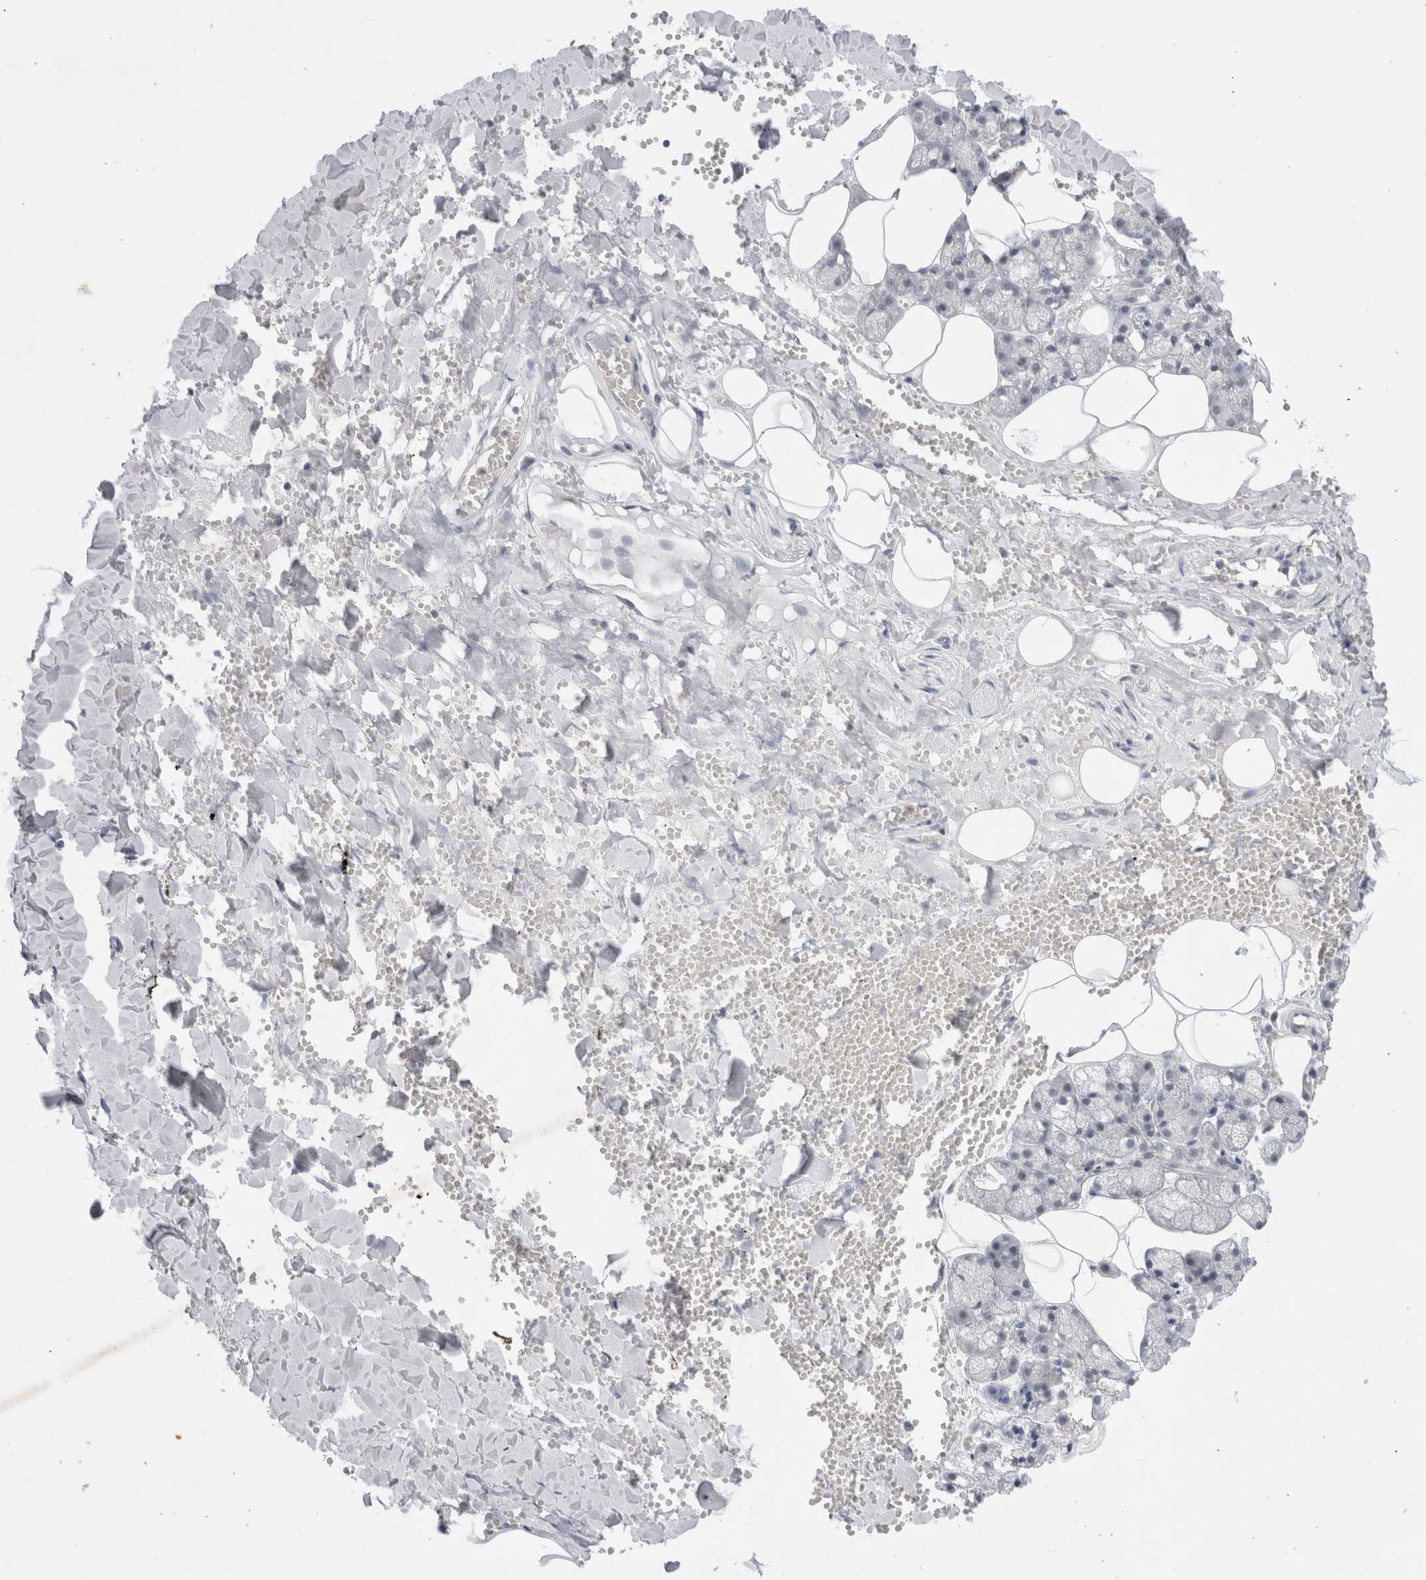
{"staining": {"intensity": "negative", "quantity": "none", "location": "none"}, "tissue": "salivary gland", "cell_type": "Glandular cells", "image_type": "normal", "snomed": [{"axis": "morphology", "description": "Normal tissue, NOS"}, {"axis": "topography", "description": "Salivary gland"}], "caption": "There is no significant expression in glandular cells of salivary gland. The staining was performed using DAB (3,3'-diaminobenzidine) to visualize the protein expression in brown, while the nuclei were stained in blue with hematoxylin (Magnification: 20x).", "gene": "BICD2", "patient": {"sex": "male", "age": 62}}